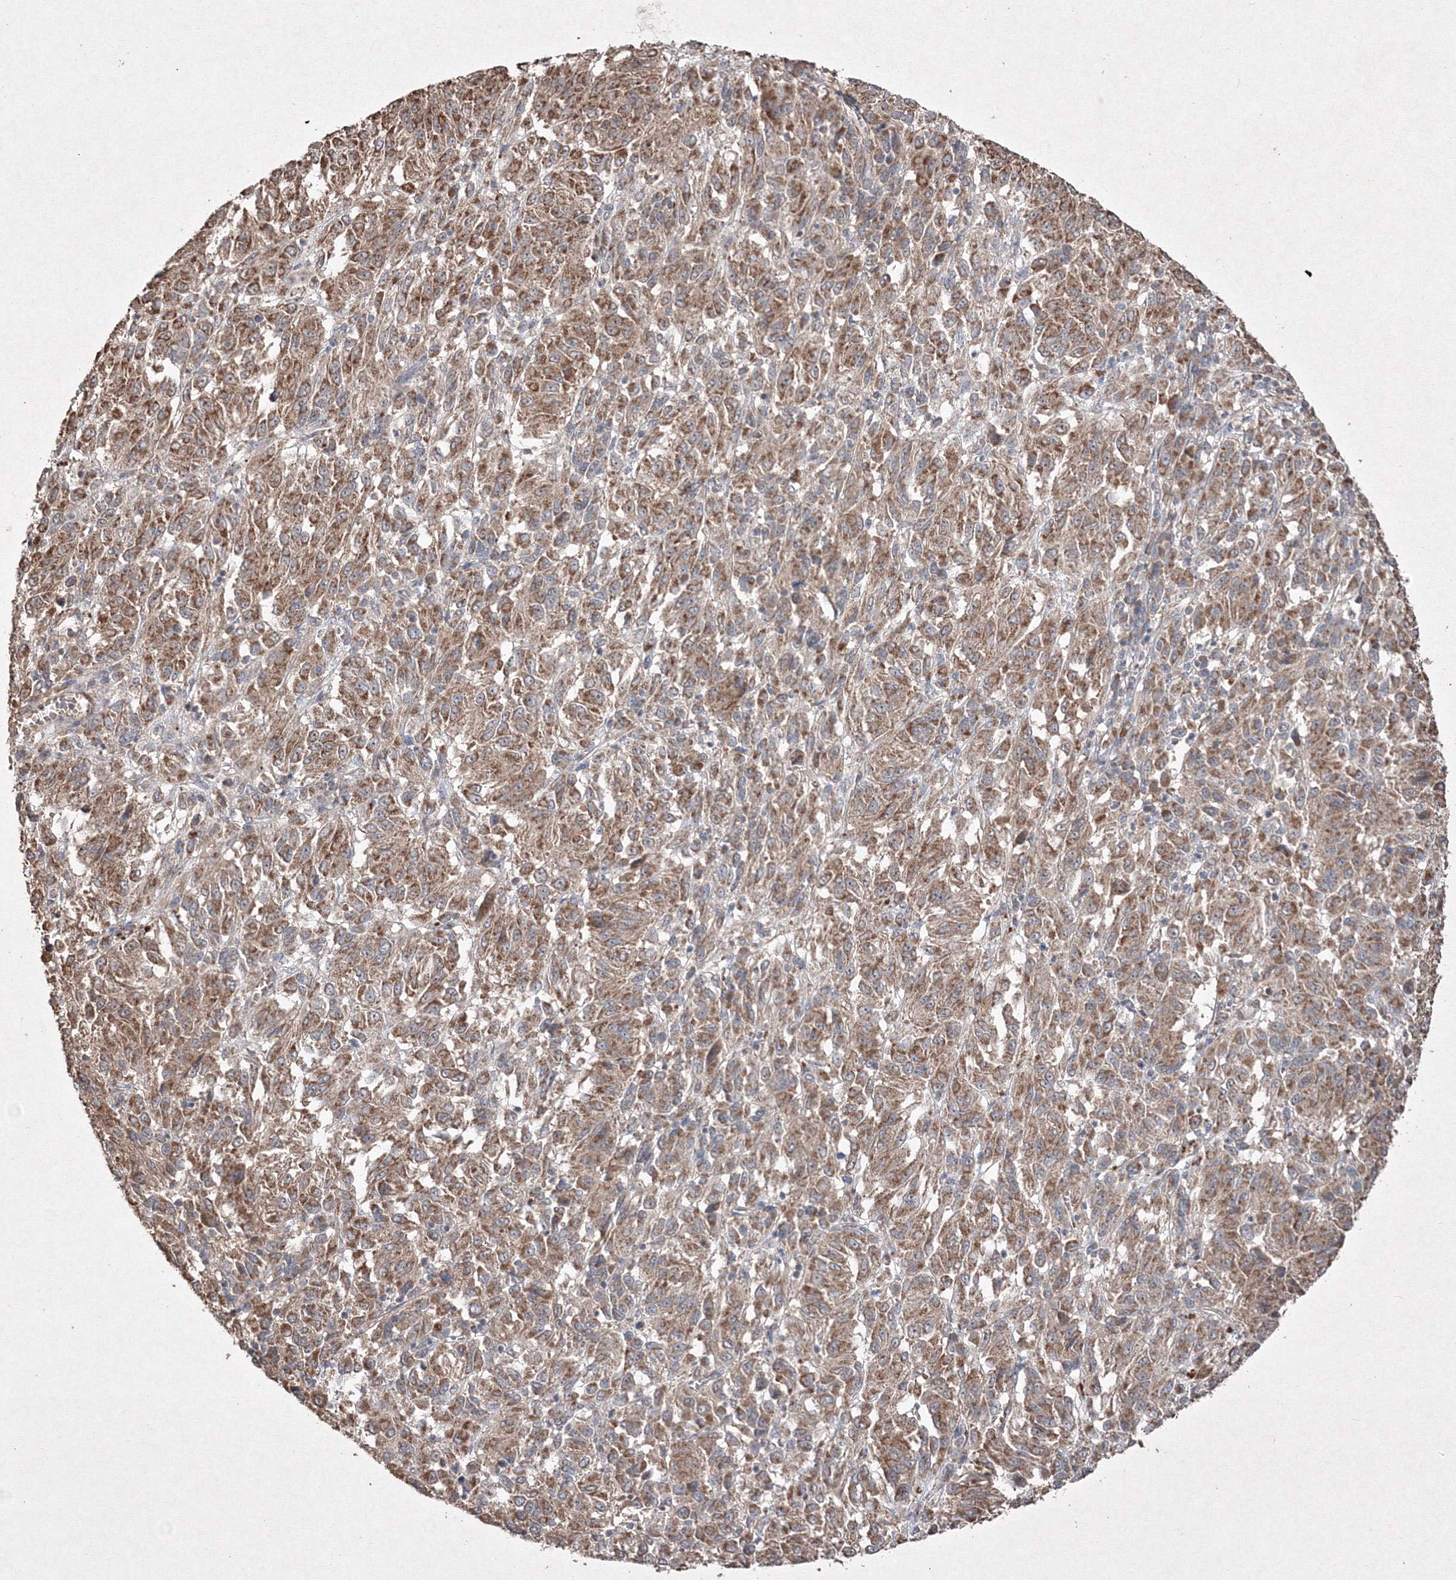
{"staining": {"intensity": "moderate", "quantity": ">75%", "location": "cytoplasmic/membranous"}, "tissue": "melanoma", "cell_type": "Tumor cells", "image_type": "cancer", "snomed": [{"axis": "morphology", "description": "Malignant melanoma, Metastatic site"}, {"axis": "topography", "description": "Lung"}], "caption": "An IHC photomicrograph of tumor tissue is shown. Protein staining in brown shows moderate cytoplasmic/membranous positivity in malignant melanoma (metastatic site) within tumor cells.", "gene": "GRSF1", "patient": {"sex": "male", "age": 64}}